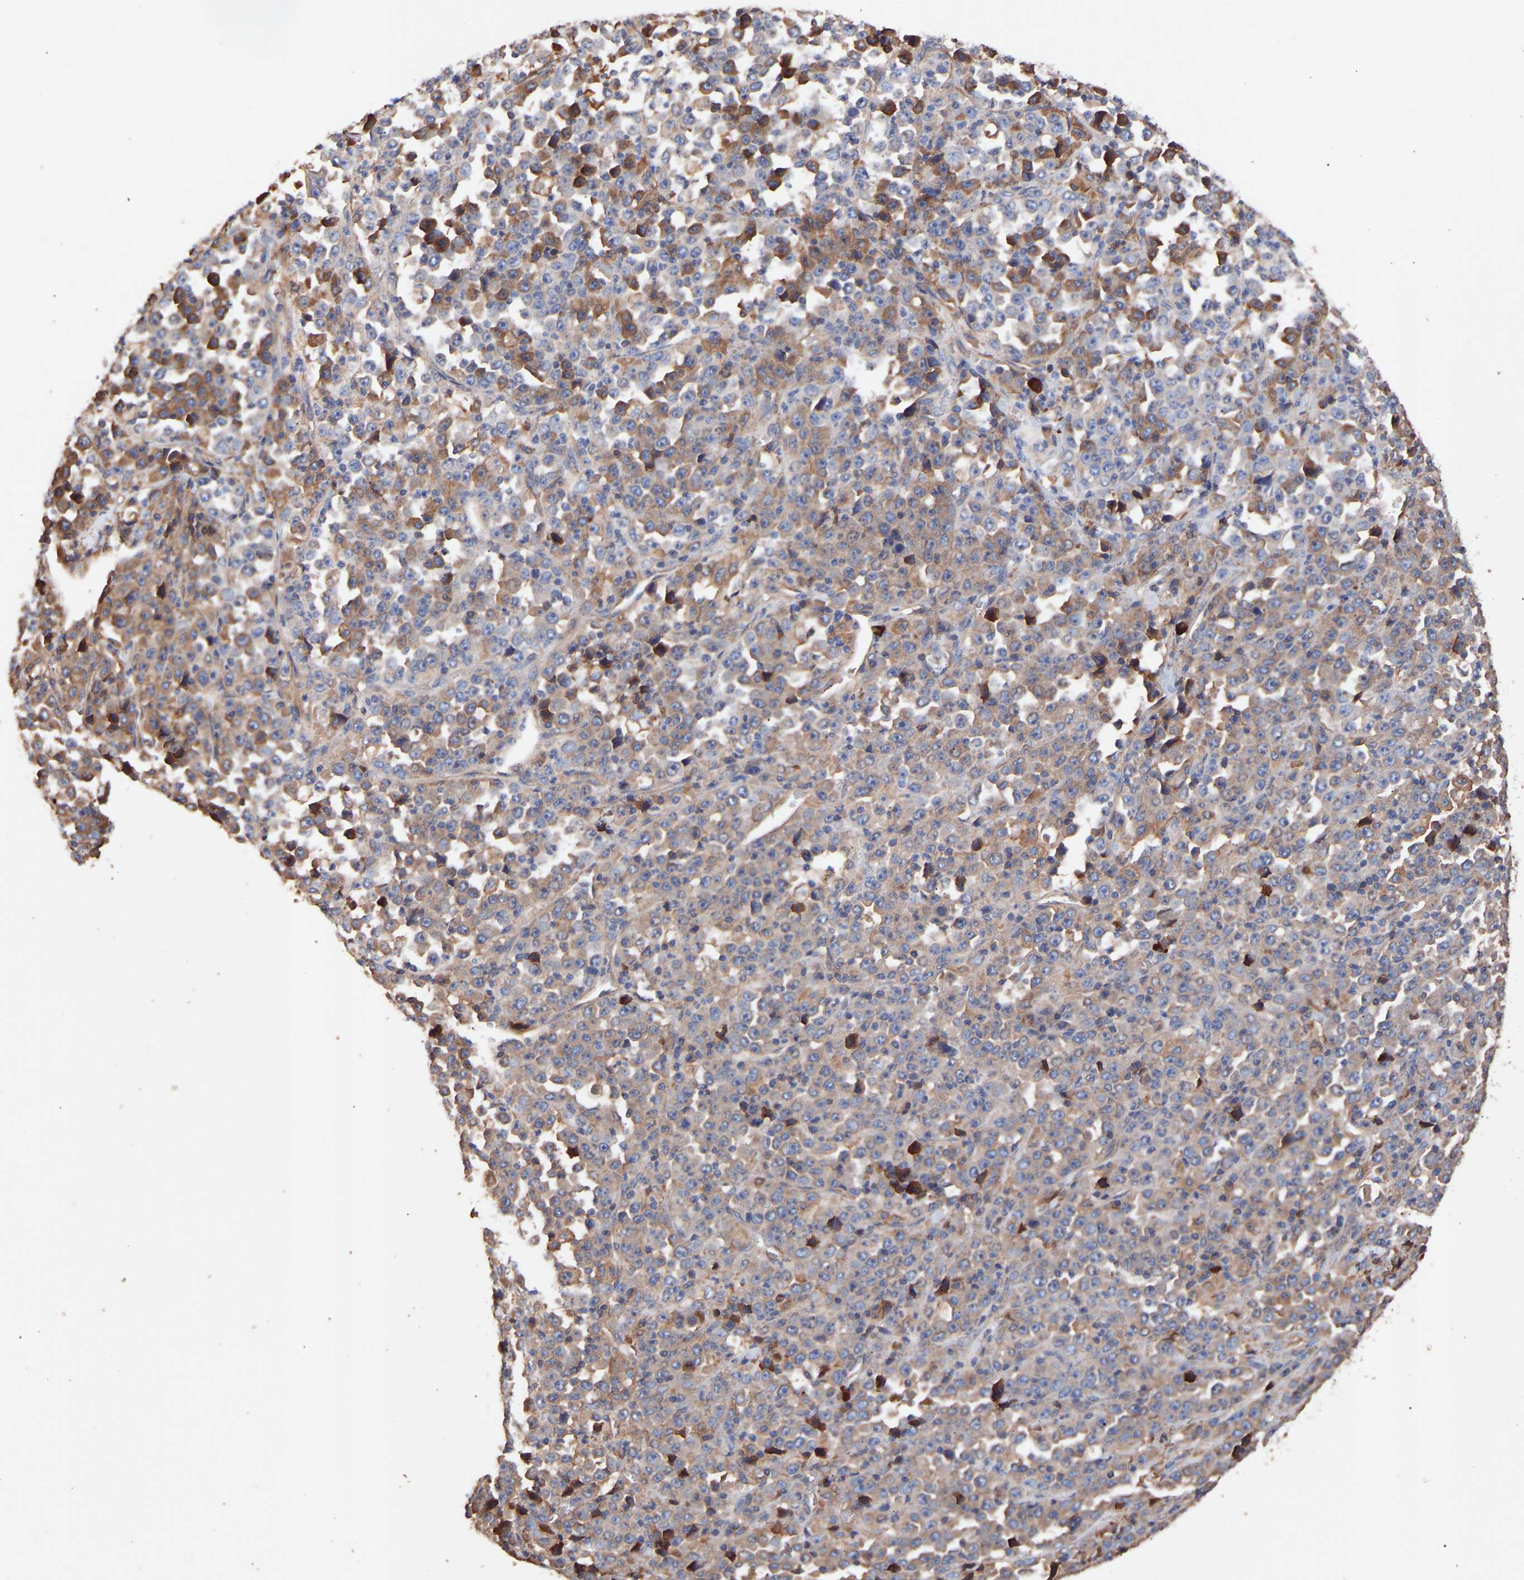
{"staining": {"intensity": "weak", "quantity": "25%-75%", "location": "cytoplasmic/membranous"}, "tissue": "stomach cancer", "cell_type": "Tumor cells", "image_type": "cancer", "snomed": [{"axis": "morphology", "description": "Normal tissue, NOS"}, {"axis": "morphology", "description": "Adenocarcinoma, NOS"}, {"axis": "topography", "description": "Stomach, upper"}, {"axis": "topography", "description": "Stomach"}], "caption": "Stomach adenocarcinoma stained with IHC exhibits weak cytoplasmic/membranous expression in about 25%-75% of tumor cells. The staining was performed using DAB to visualize the protein expression in brown, while the nuclei were stained in blue with hematoxylin (Magnification: 20x).", "gene": "TMEM268", "patient": {"sex": "male", "age": 59}}